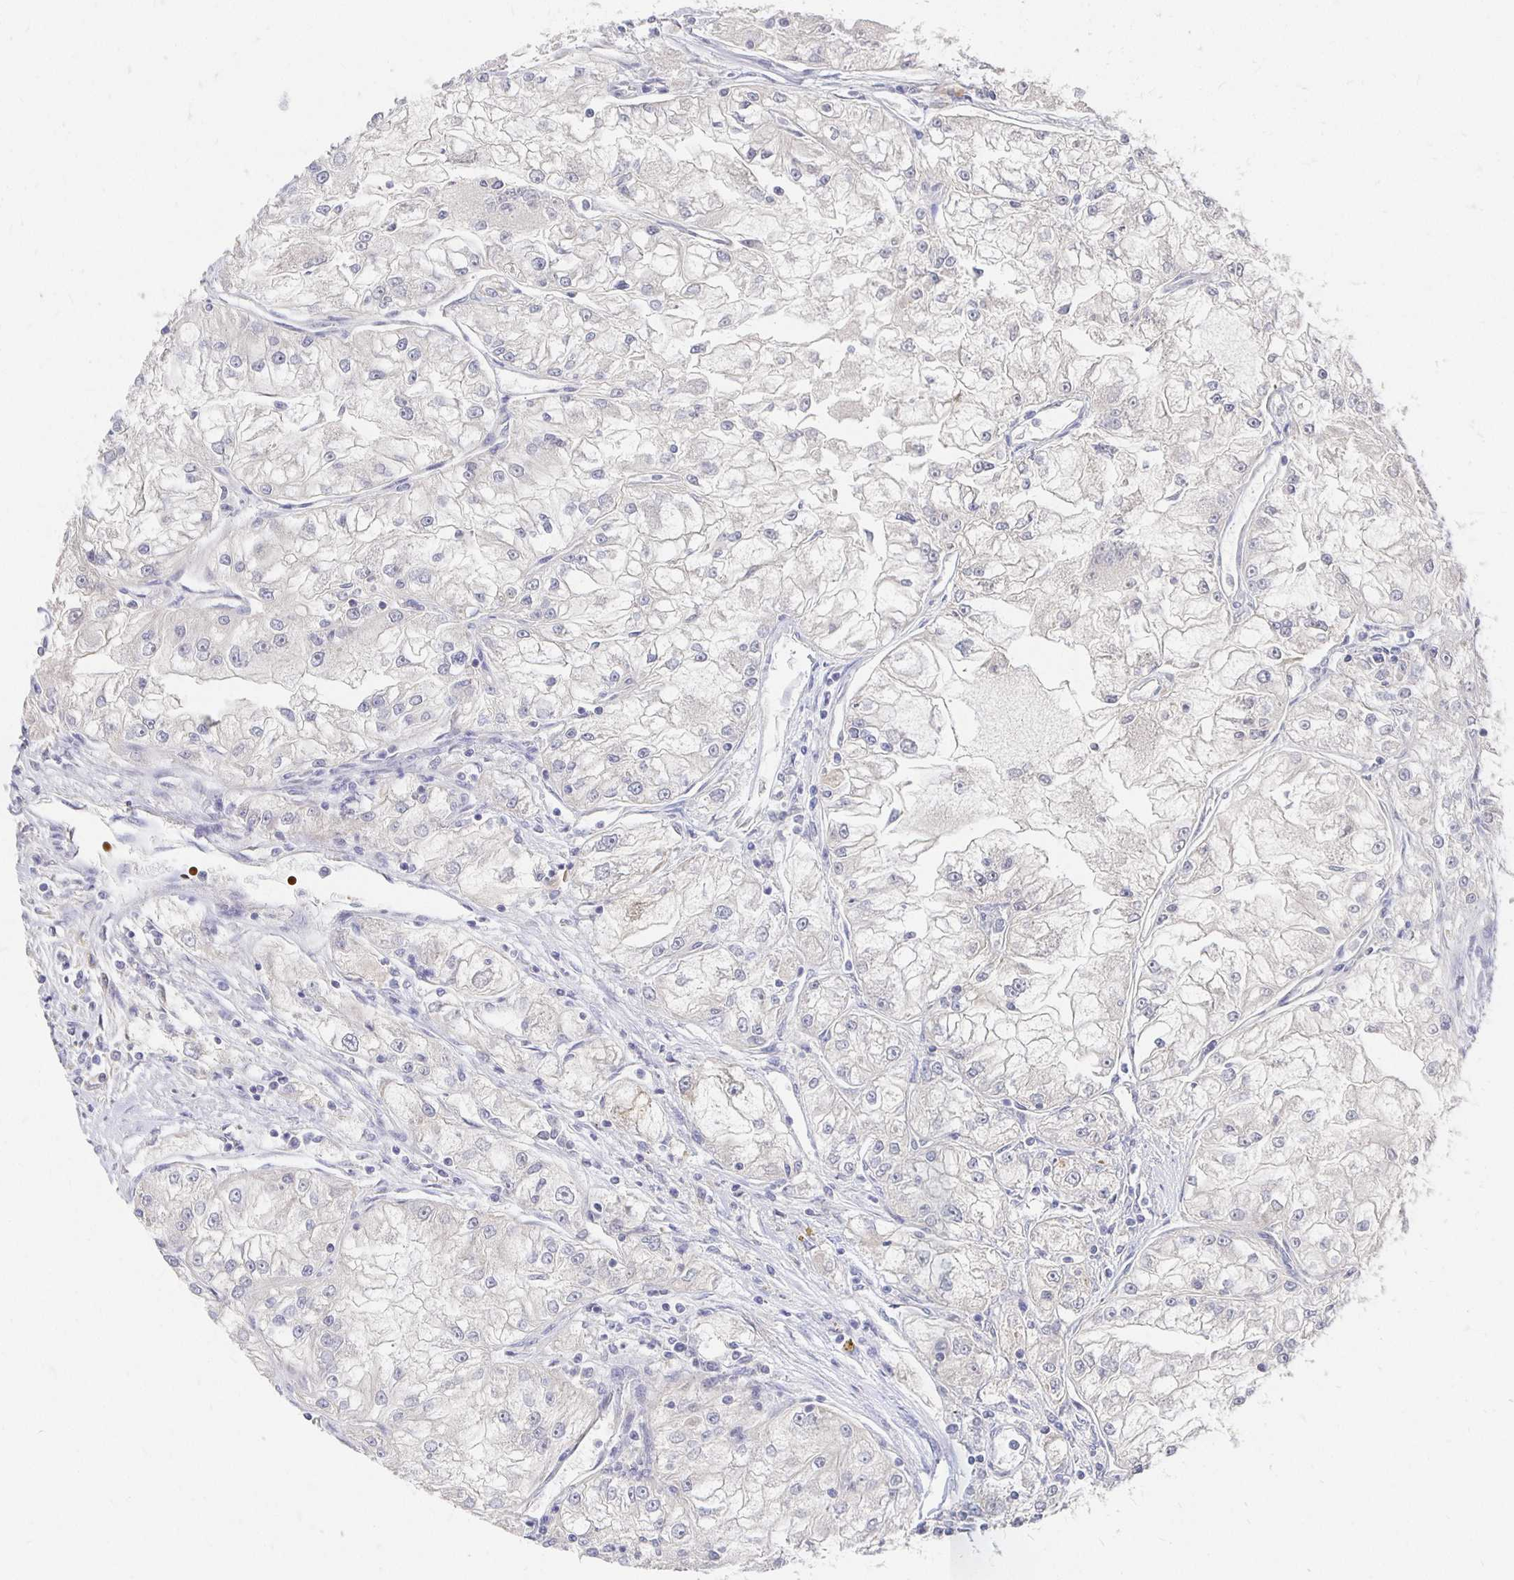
{"staining": {"intensity": "negative", "quantity": "none", "location": "none"}, "tissue": "renal cancer", "cell_type": "Tumor cells", "image_type": "cancer", "snomed": [{"axis": "morphology", "description": "Adenocarcinoma, NOS"}, {"axis": "topography", "description": "Kidney"}], "caption": "This is an IHC photomicrograph of human adenocarcinoma (renal). There is no staining in tumor cells.", "gene": "FKRP", "patient": {"sex": "female", "age": 72}}